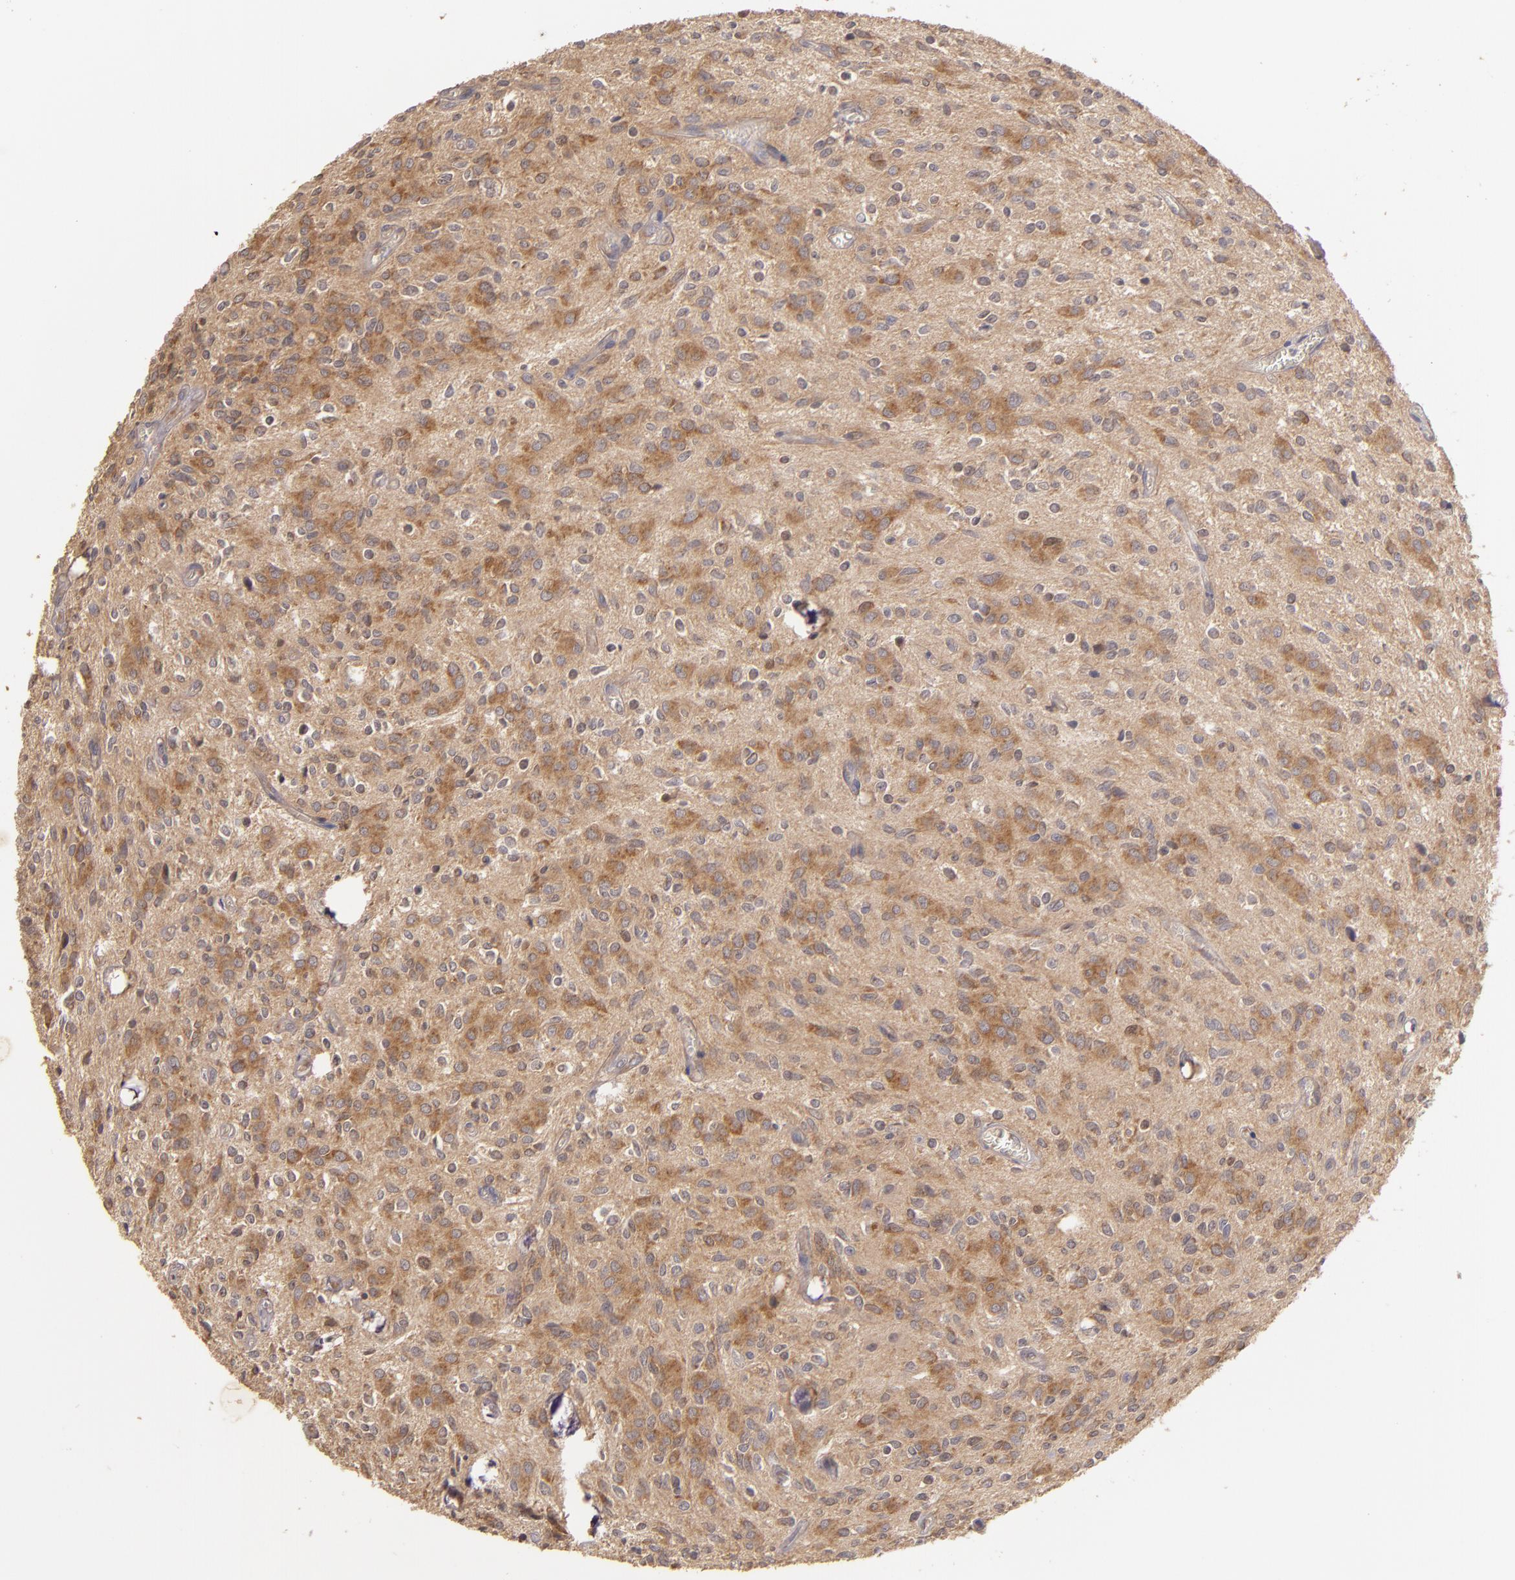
{"staining": {"intensity": "moderate", "quantity": "25%-75%", "location": "cytoplasmic/membranous"}, "tissue": "glioma", "cell_type": "Tumor cells", "image_type": "cancer", "snomed": [{"axis": "morphology", "description": "Glioma, malignant, Low grade"}, {"axis": "topography", "description": "Brain"}], "caption": "Protein expression analysis of malignant low-grade glioma reveals moderate cytoplasmic/membranous expression in about 25%-75% of tumor cells.", "gene": "UPF3B", "patient": {"sex": "female", "age": 15}}